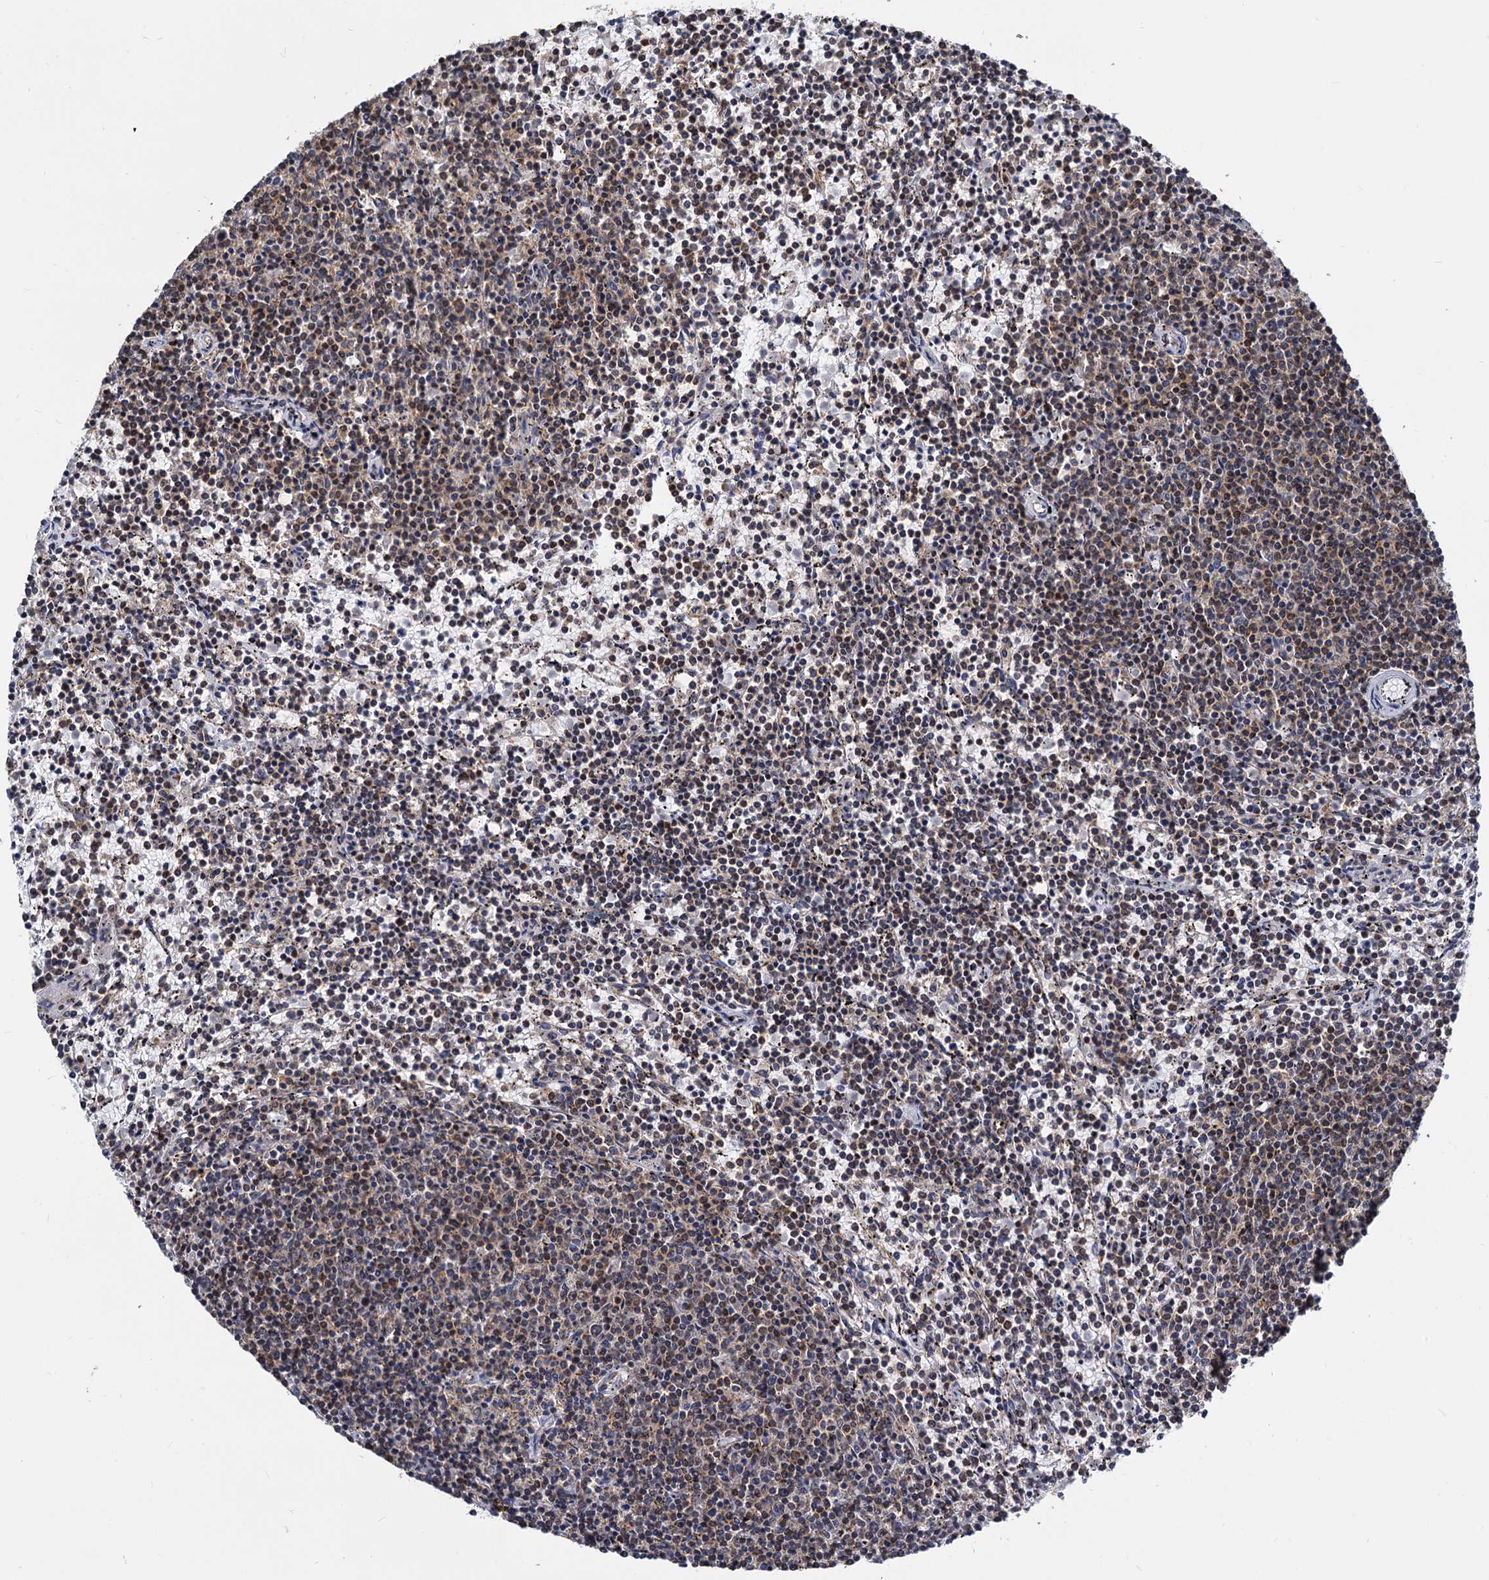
{"staining": {"intensity": "moderate", "quantity": "25%-75%", "location": "cytoplasmic/membranous"}, "tissue": "lymphoma", "cell_type": "Tumor cells", "image_type": "cancer", "snomed": [{"axis": "morphology", "description": "Malignant lymphoma, non-Hodgkin's type, Low grade"}, {"axis": "topography", "description": "Spleen"}], "caption": "This histopathology image exhibits IHC staining of human low-grade malignant lymphoma, non-Hodgkin's type, with medium moderate cytoplasmic/membranous expression in approximately 25%-75% of tumor cells.", "gene": "TIMM10", "patient": {"sex": "female", "age": 50}}